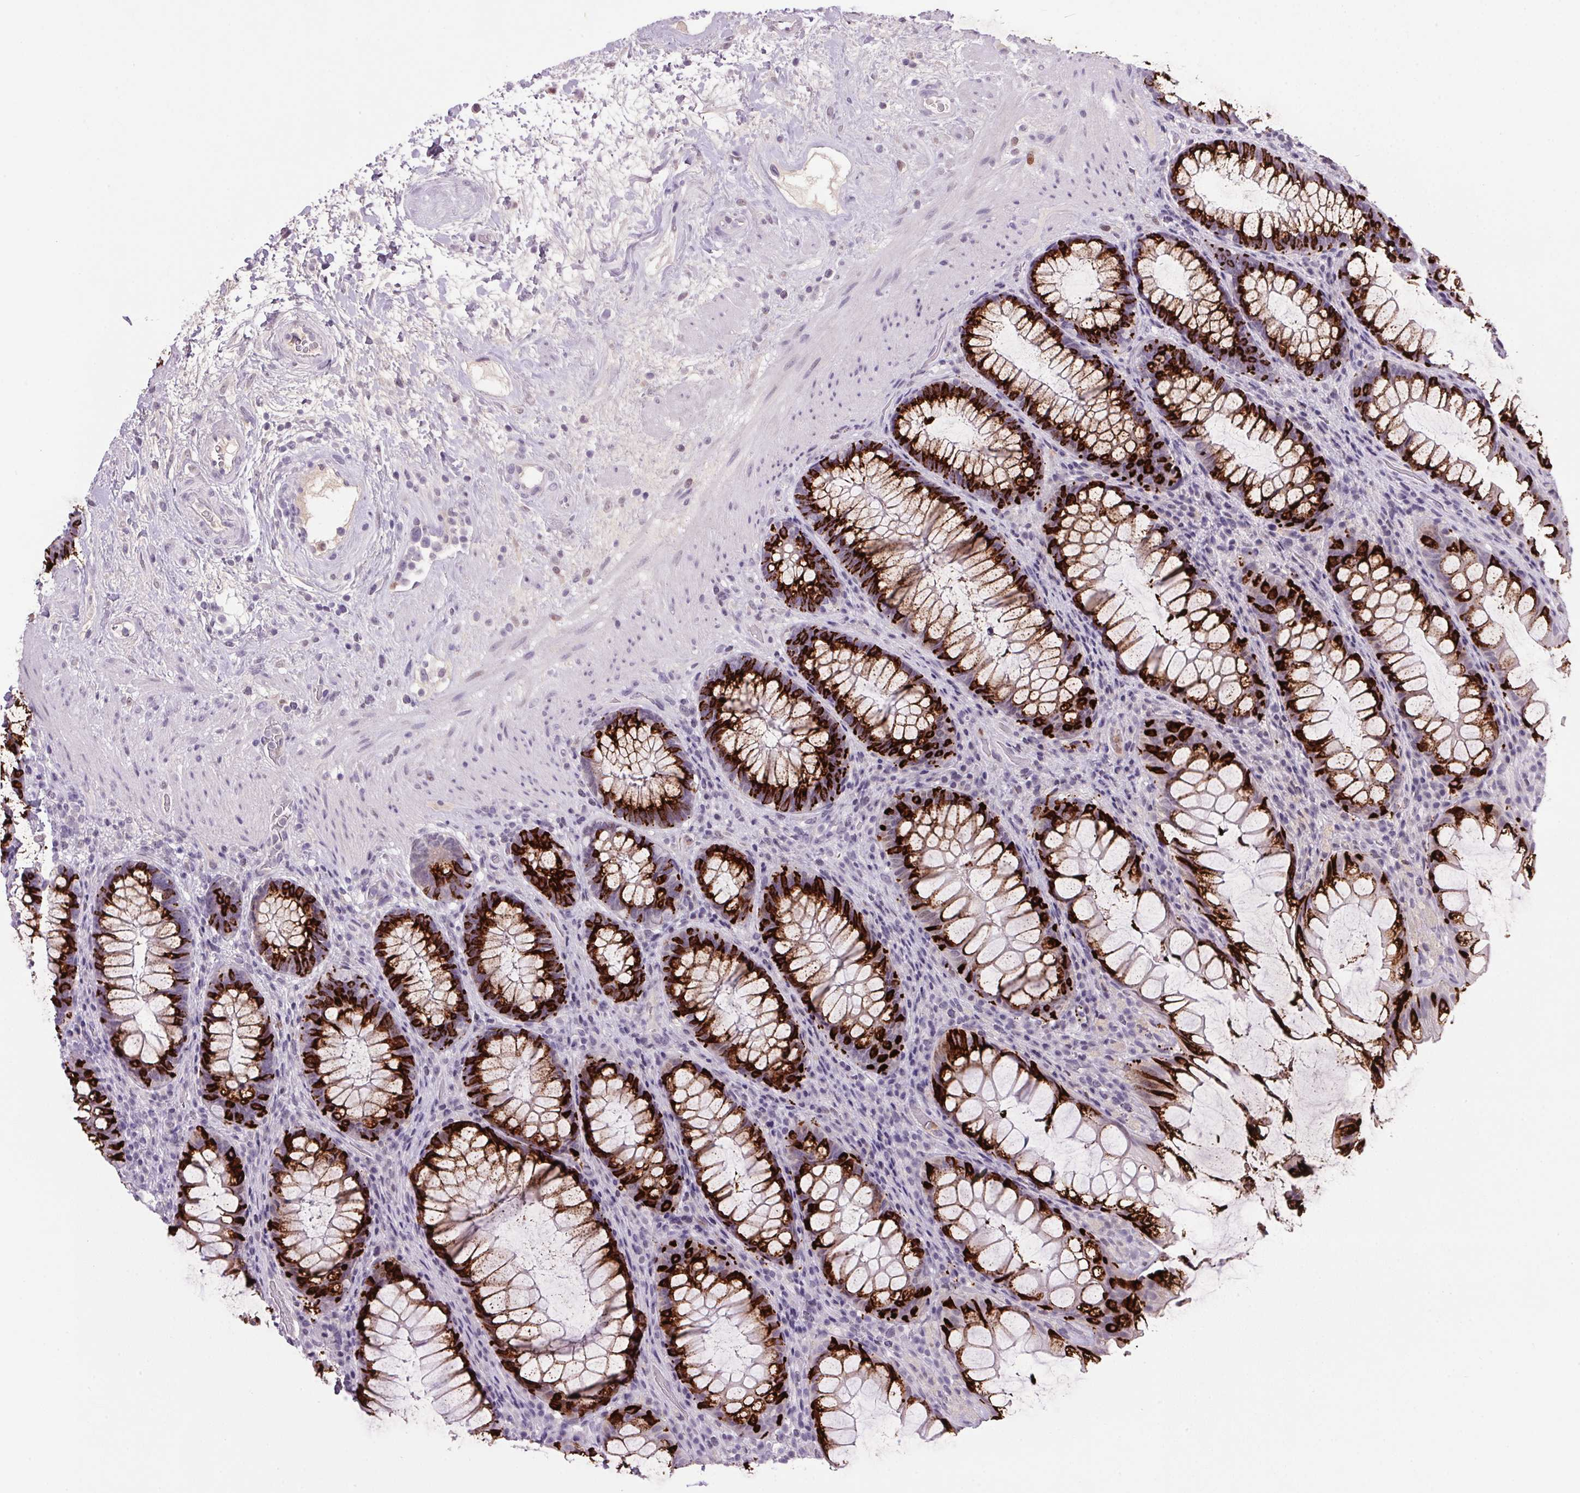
{"staining": {"intensity": "strong", "quantity": ">75%", "location": "cytoplasmic/membranous"}, "tissue": "rectum", "cell_type": "Glandular cells", "image_type": "normal", "snomed": [{"axis": "morphology", "description": "Normal tissue, NOS"}, {"axis": "topography", "description": "Rectum"}], "caption": "Protein expression analysis of unremarkable human rectum reveals strong cytoplasmic/membranous positivity in about >75% of glandular cells. (Stains: DAB (3,3'-diaminobenzidine) in brown, nuclei in blue, Microscopy: brightfield microscopy at high magnification).", "gene": "TRDN", "patient": {"sex": "male", "age": 72}}